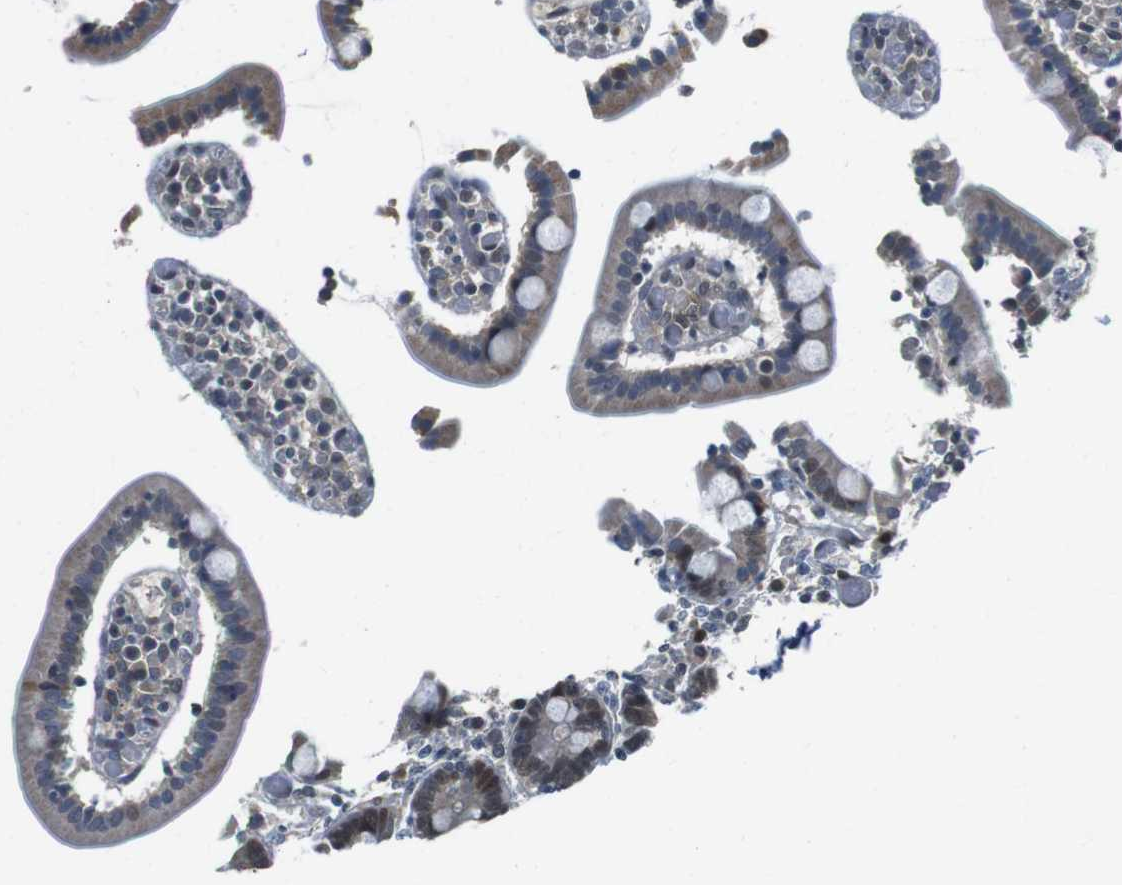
{"staining": {"intensity": "moderate", "quantity": ">75%", "location": "cytoplasmic/membranous,nuclear"}, "tissue": "duodenum", "cell_type": "Glandular cells", "image_type": "normal", "snomed": [{"axis": "morphology", "description": "Normal tissue, NOS"}, {"axis": "topography", "description": "Duodenum"}], "caption": "Immunohistochemical staining of normal duodenum exhibits medium levels of moderate cytoplasmic/membranous,nuclear staining in approximately >75% of glandular cells. The staining is performed using DAB brown chromogen to label protein expression. The nuclei are counter-stained blue using hematoxylin.", "gene": "MAPKAPK5", "patient": {"sex": "female", "age": 53}}